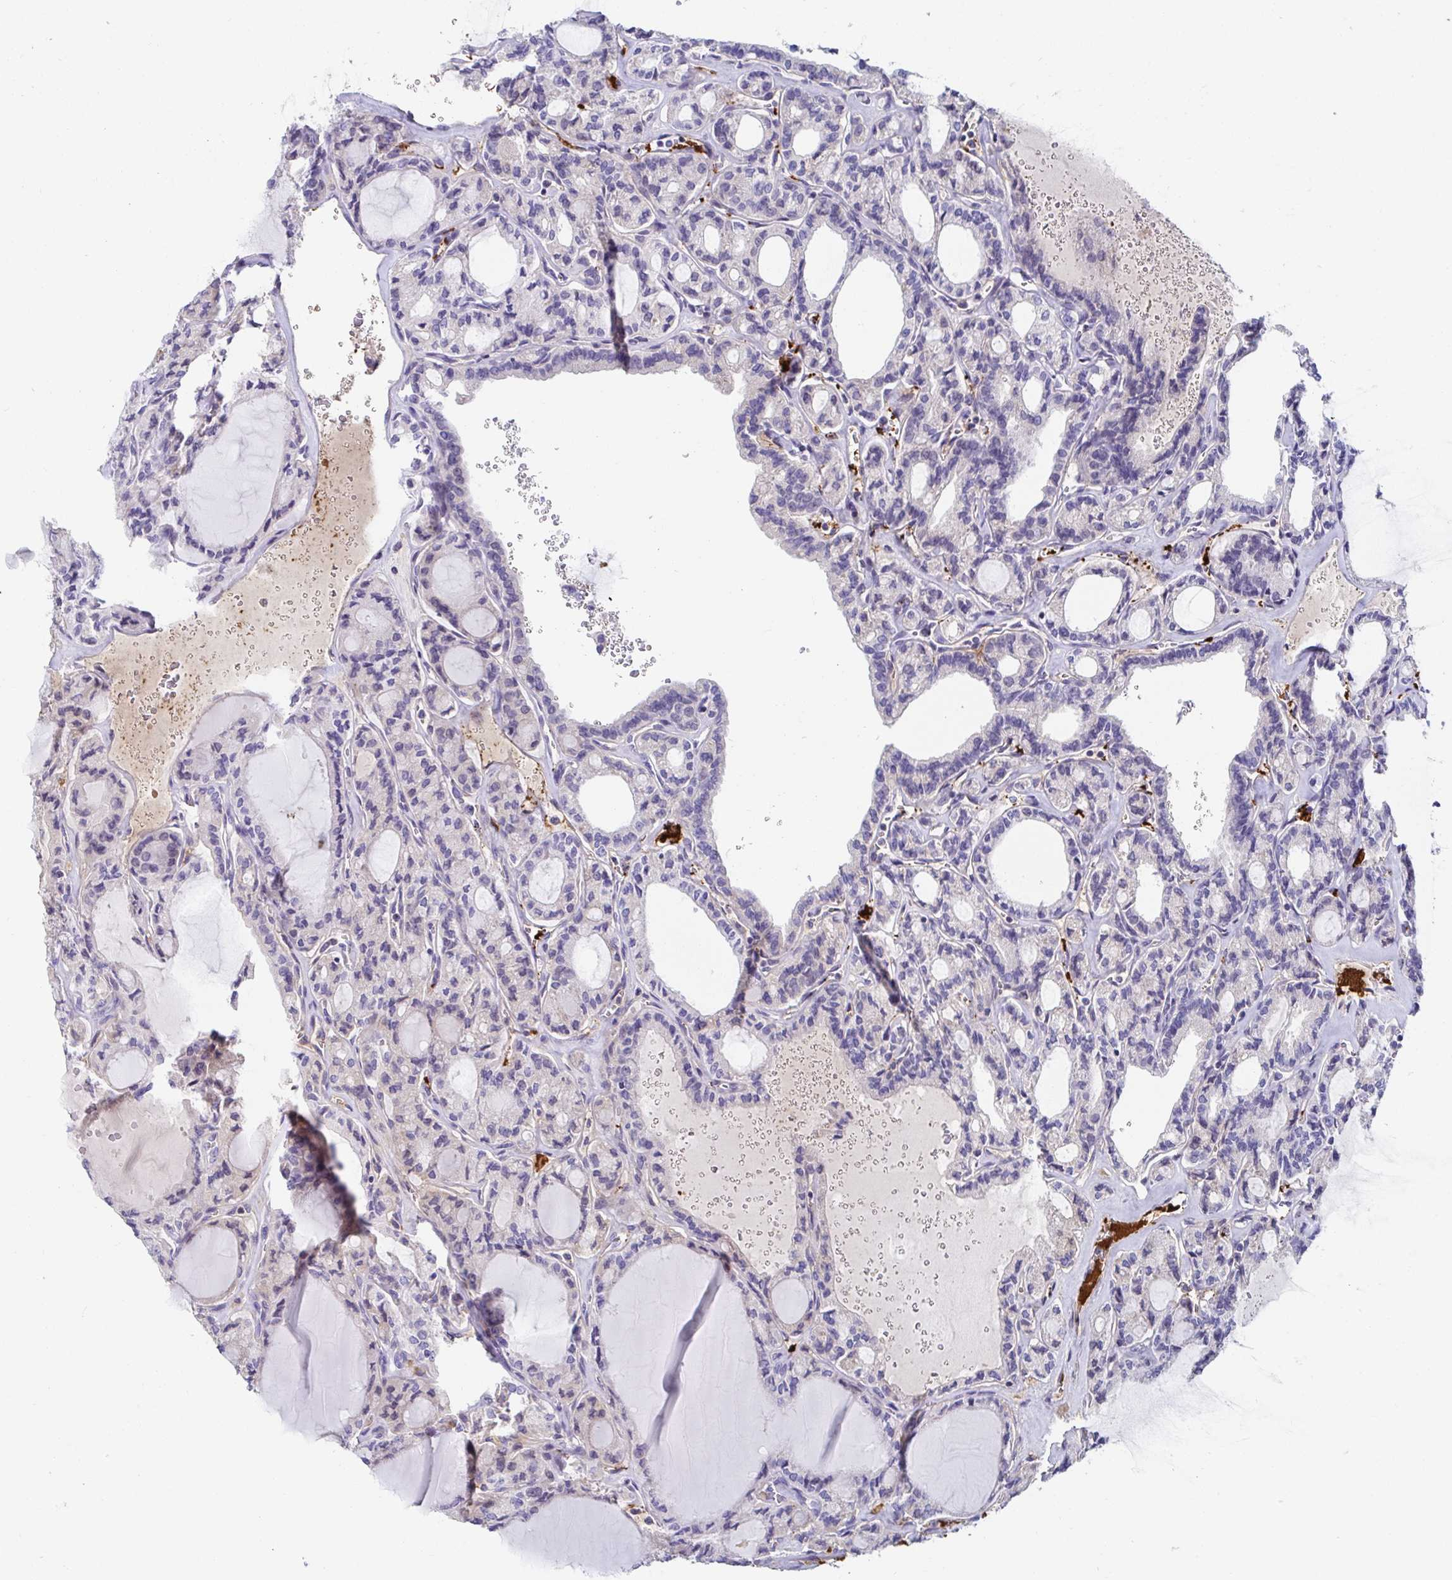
{"staining": {"intensity": "negative", "quantity": "none", "location": "none"}, "tissue": "thyroid cancer", "cell_type": "Tumor cells", "image_type": "cancer", "snomed": [{"axis": "morphology", "description": "Papillary adenocarcinoma, NOS"}, {"axis": "topography", "description": "Thyroid gland"}], "caption": "Protein analysis of thyroid cancer (papillary adenocarcinoma) shows no significant positivity in tumor cells. Brightfield microscopy of immunohistochemistry stained with DAB (brown) and hematoxylin (blue), captured at high magnification.", "gene": "C4orf17", "patient": {"sex": "male", "age": 87}}